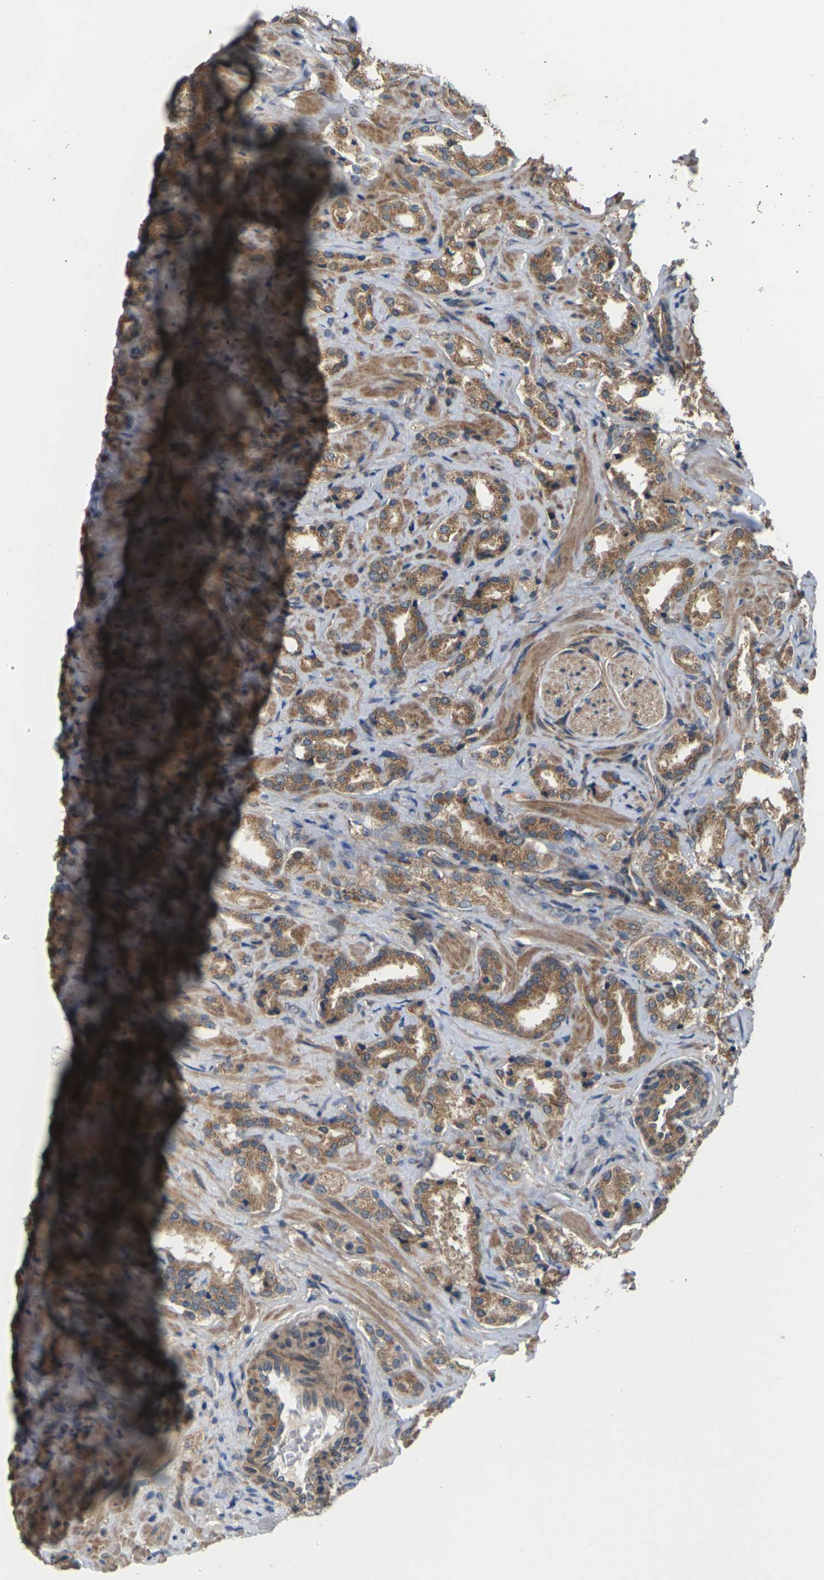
{"staining": {"intensity": "moderate", "quantity": ">75%", "location": "cytoplasmic/membranous"}, "tissue": "prostate cancer", "cell_type": "Tumor cells", "image_type": "cancer", "snomed": [{"axis": "morphology", "description": "Adenocarcinoma, High grade"}, {"axis": "topography", "description": "Prostate"}], "caption": "Prostate adenocarcinoma (high-grade) was stained to show a protein in brown. There is medium levels of moderate cytoplasmic/membranous staining in about >75% of tumor cells.", "gene": "NRAS", "patient": {"sex": "male", "age": 64}}